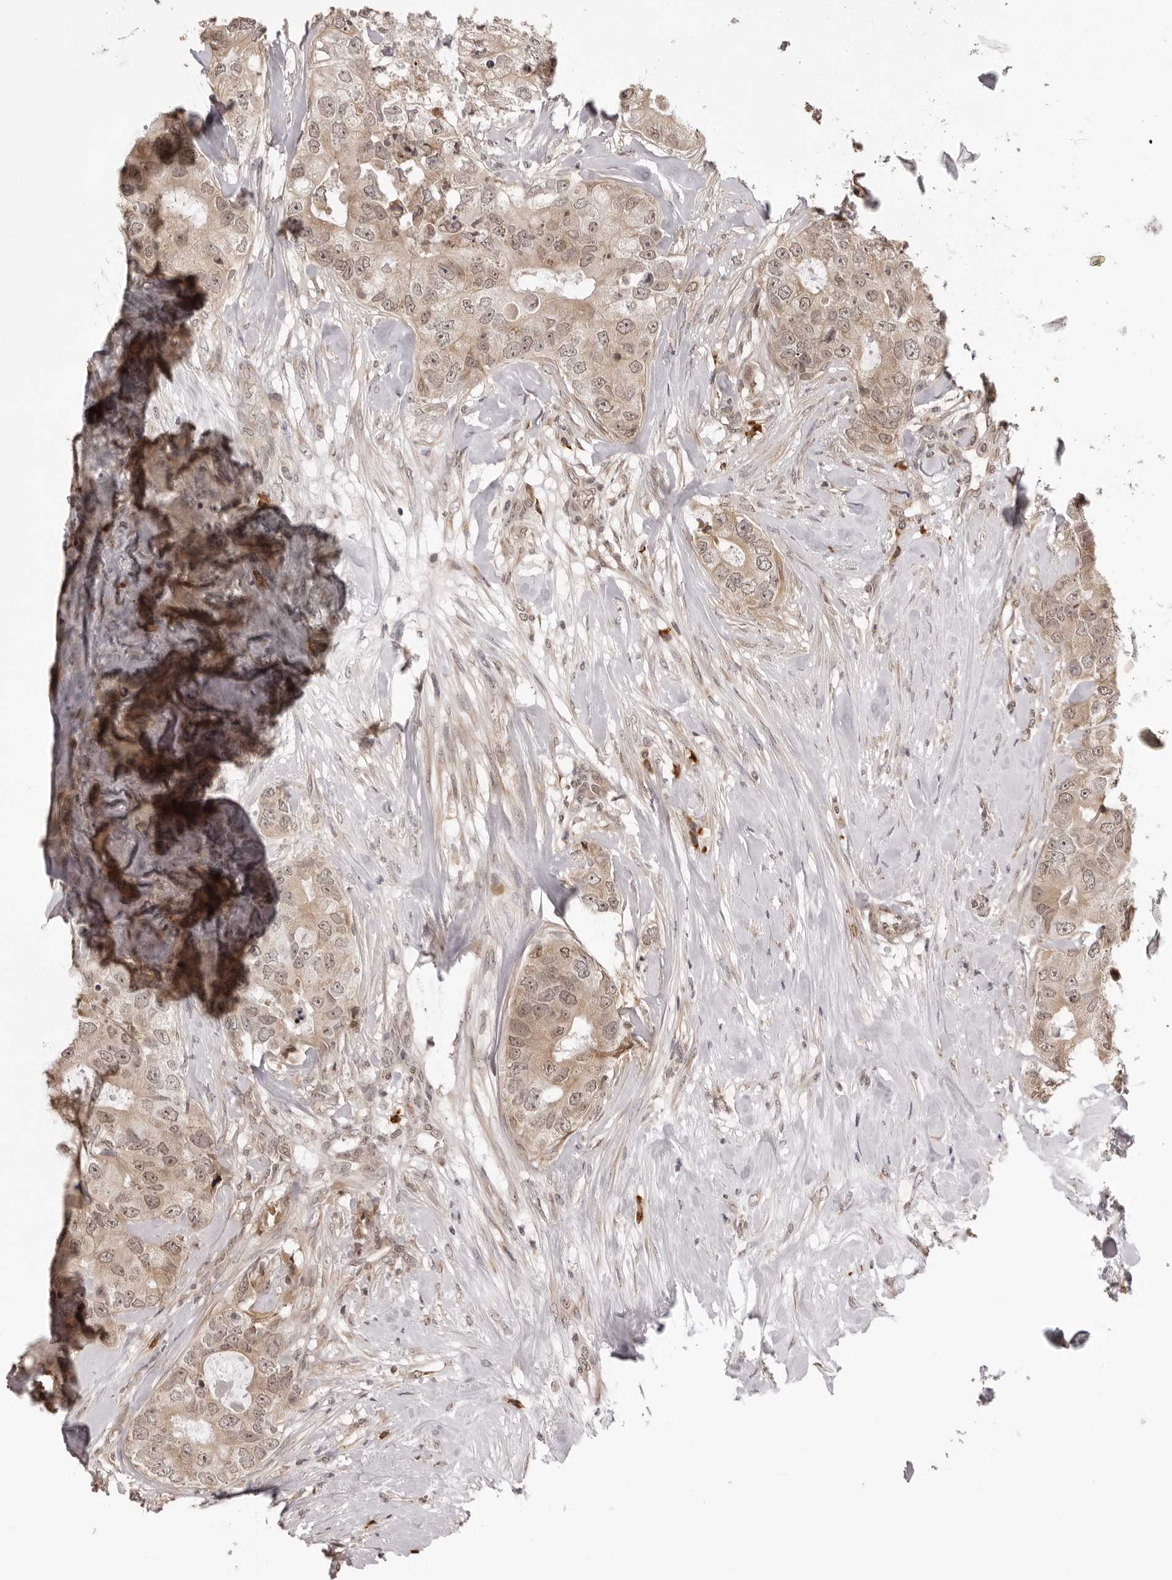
{"staining": {"intensity": "weak", "quantity": ">75%", "location": "cytoplasmic/membranous,nuclear"}, "tissue": "breast cancer", "cell_type": "Tumor cells", "image_type": "cancer", "snomed": [{"axis": "morphology", "description": "Duct carcinoma"}, {"axis": "topography", "description": "Breast"}], "caption": "Breast cancer was stained to show a protein in brown. There is low levels of weak cytoplasmic/membranous and nuclear expression in about >75% of tumor cells.", "gene": "ZC3H11A", "patient": {"sex": "female", "age": 62}}